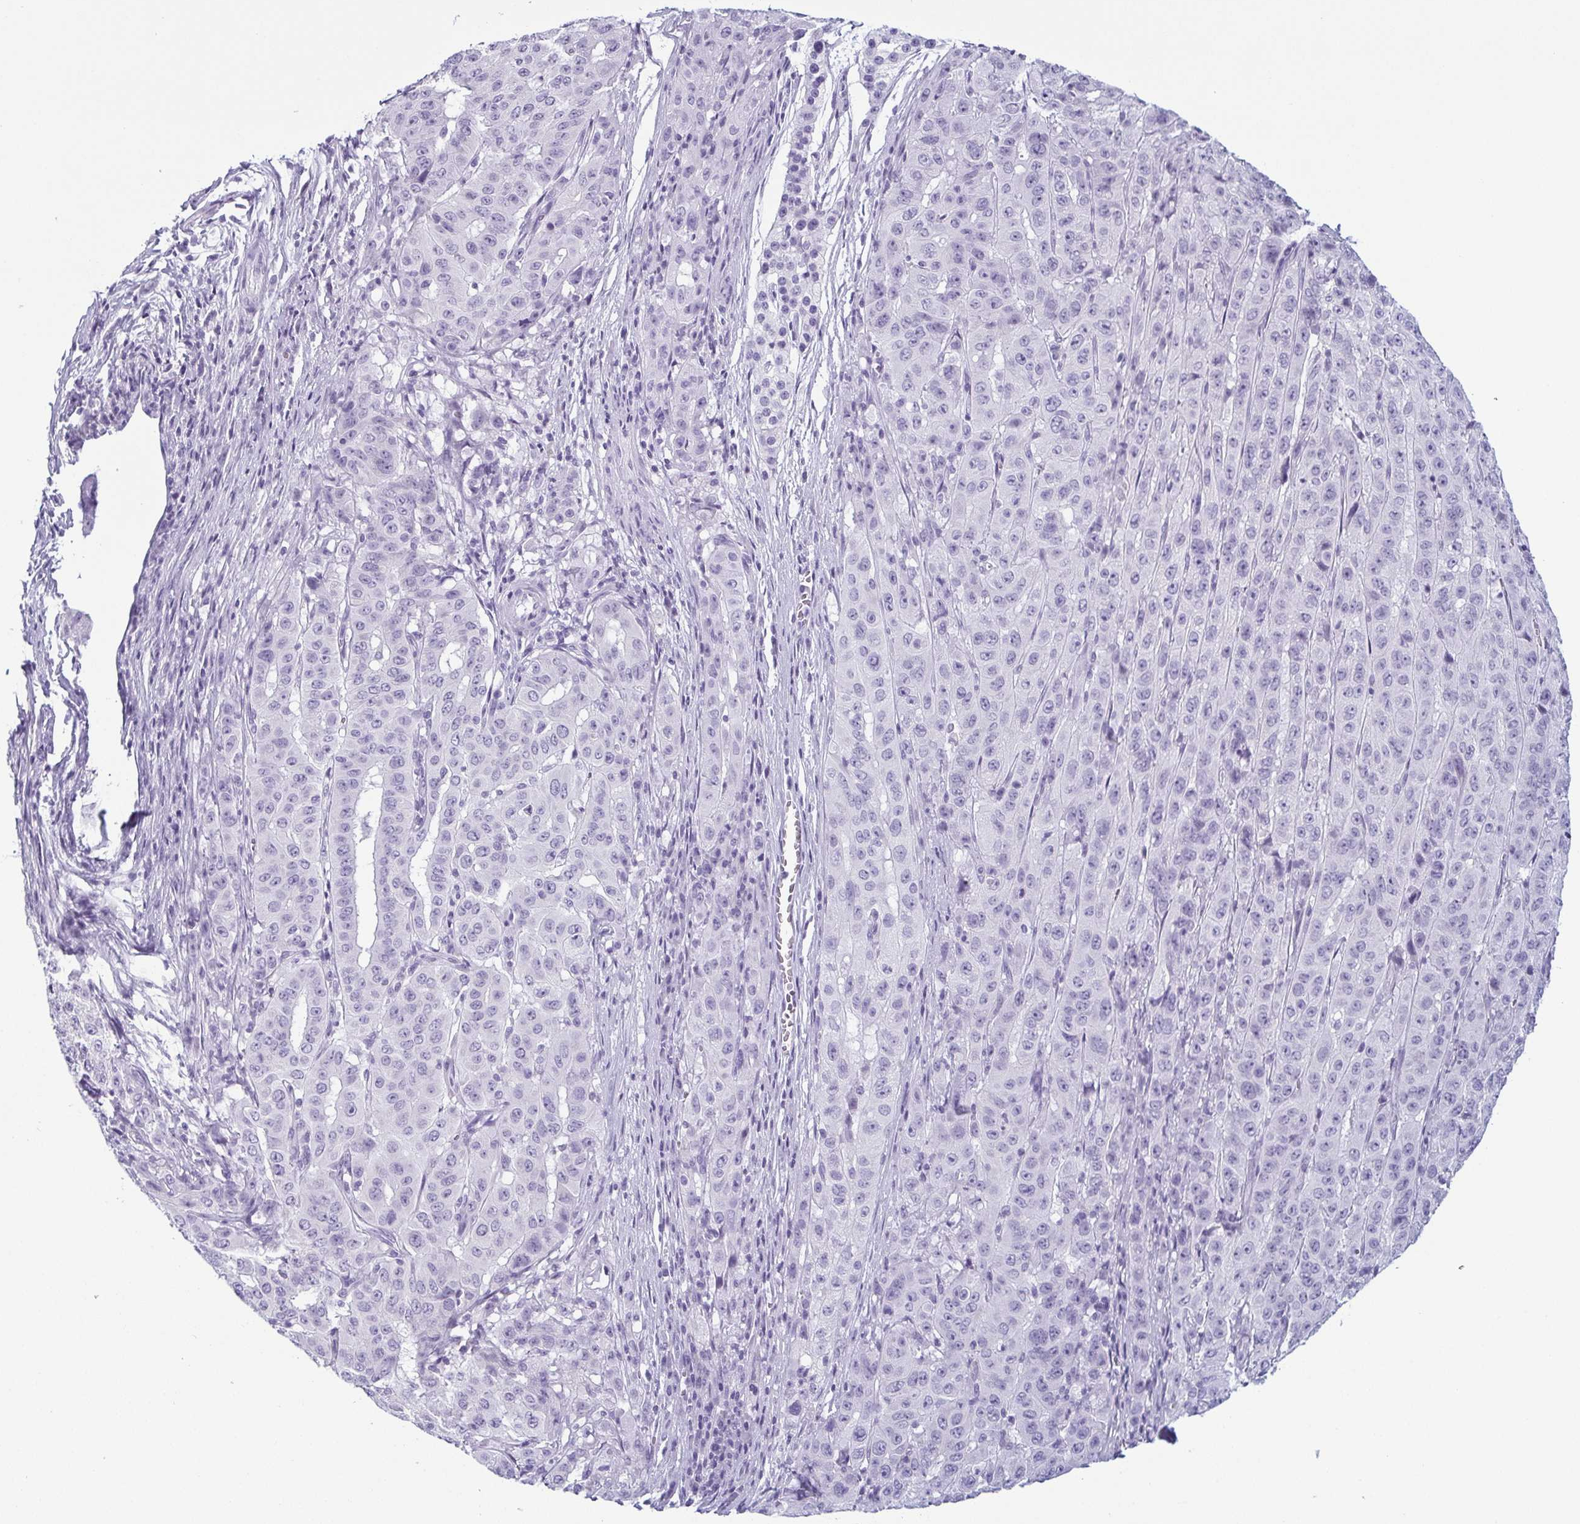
{"staining": {"intensity": "negative", "quantity": "none", "location": "none"}, "tissue": "pancreatic cancer", "cell_type": "Tumor cells", "image_type": "cancer", "snomed": [{"axis": "morphology", "description": "Adenocarcinoma, NOS"}, {"axis": "topography", "description": "Pancreas"}], "caption": "This is an immunohistochemistry (IHC) photomicrograph of pancreatic cancer (adenocarcinoma). There is no expression in tumor cells.", "gene": "KRT78", "patient": {"sex": "male", "age": 63}}